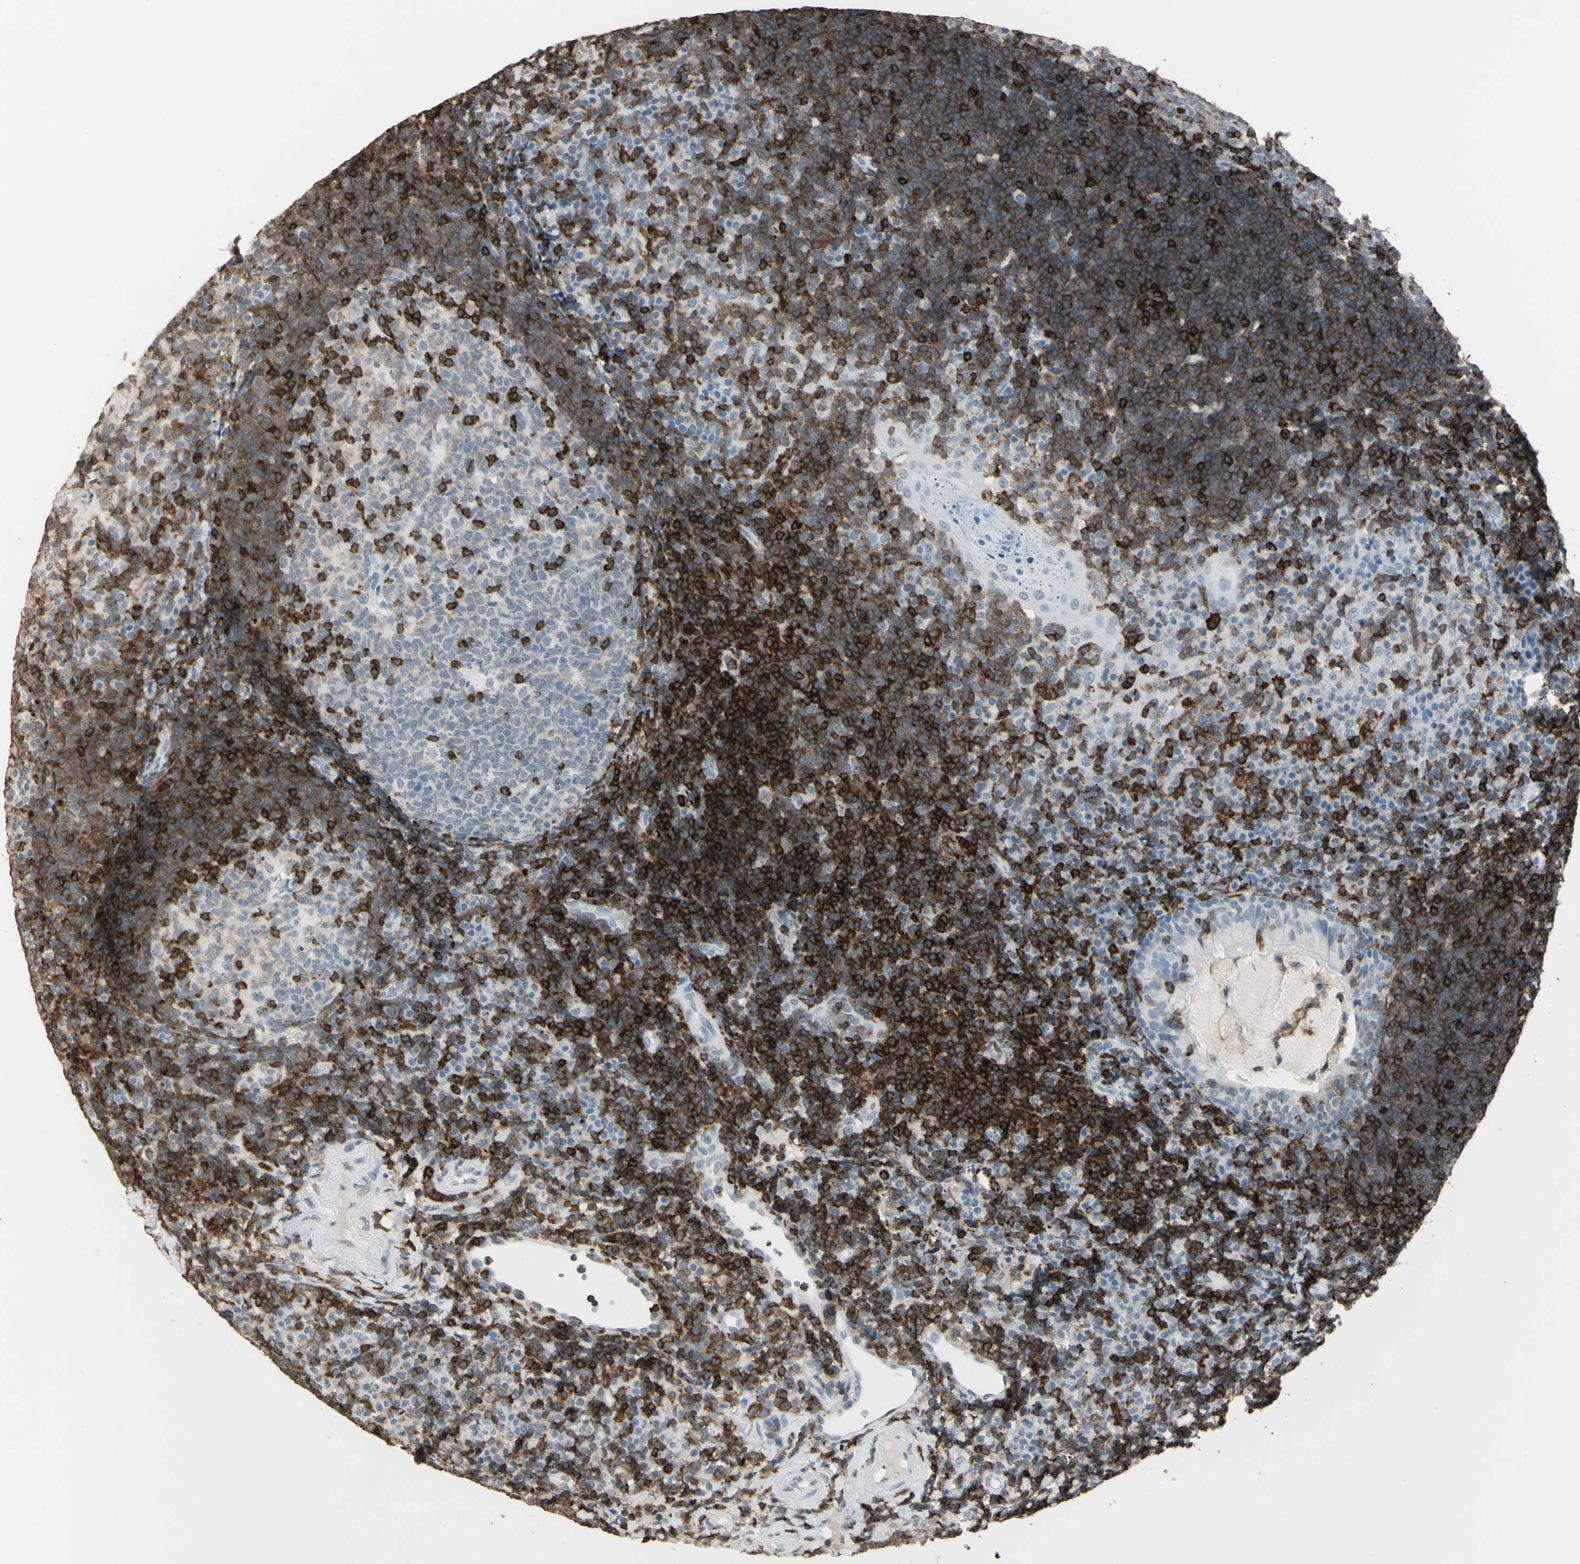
{"staining": {"intensity": "strong", "quantity": "<25%", "location": "cytoplasmic/membranous"}, "tissue": "tonsil", "cell_type": "Germinal center cells", "image_type": "normal", "snomed": [{"axis": "morphology", "description": "Normal tissue, NOS"}, {"axis": "topography", "description": "Tonsil"}], "caption": "Protein staining of normal tonsil displays strong cytoplasmic/membranous expression in about <25% of germinal center cells.", "gene": "PSTPIP1", "patient": {"sex": "female", "age": 40}}